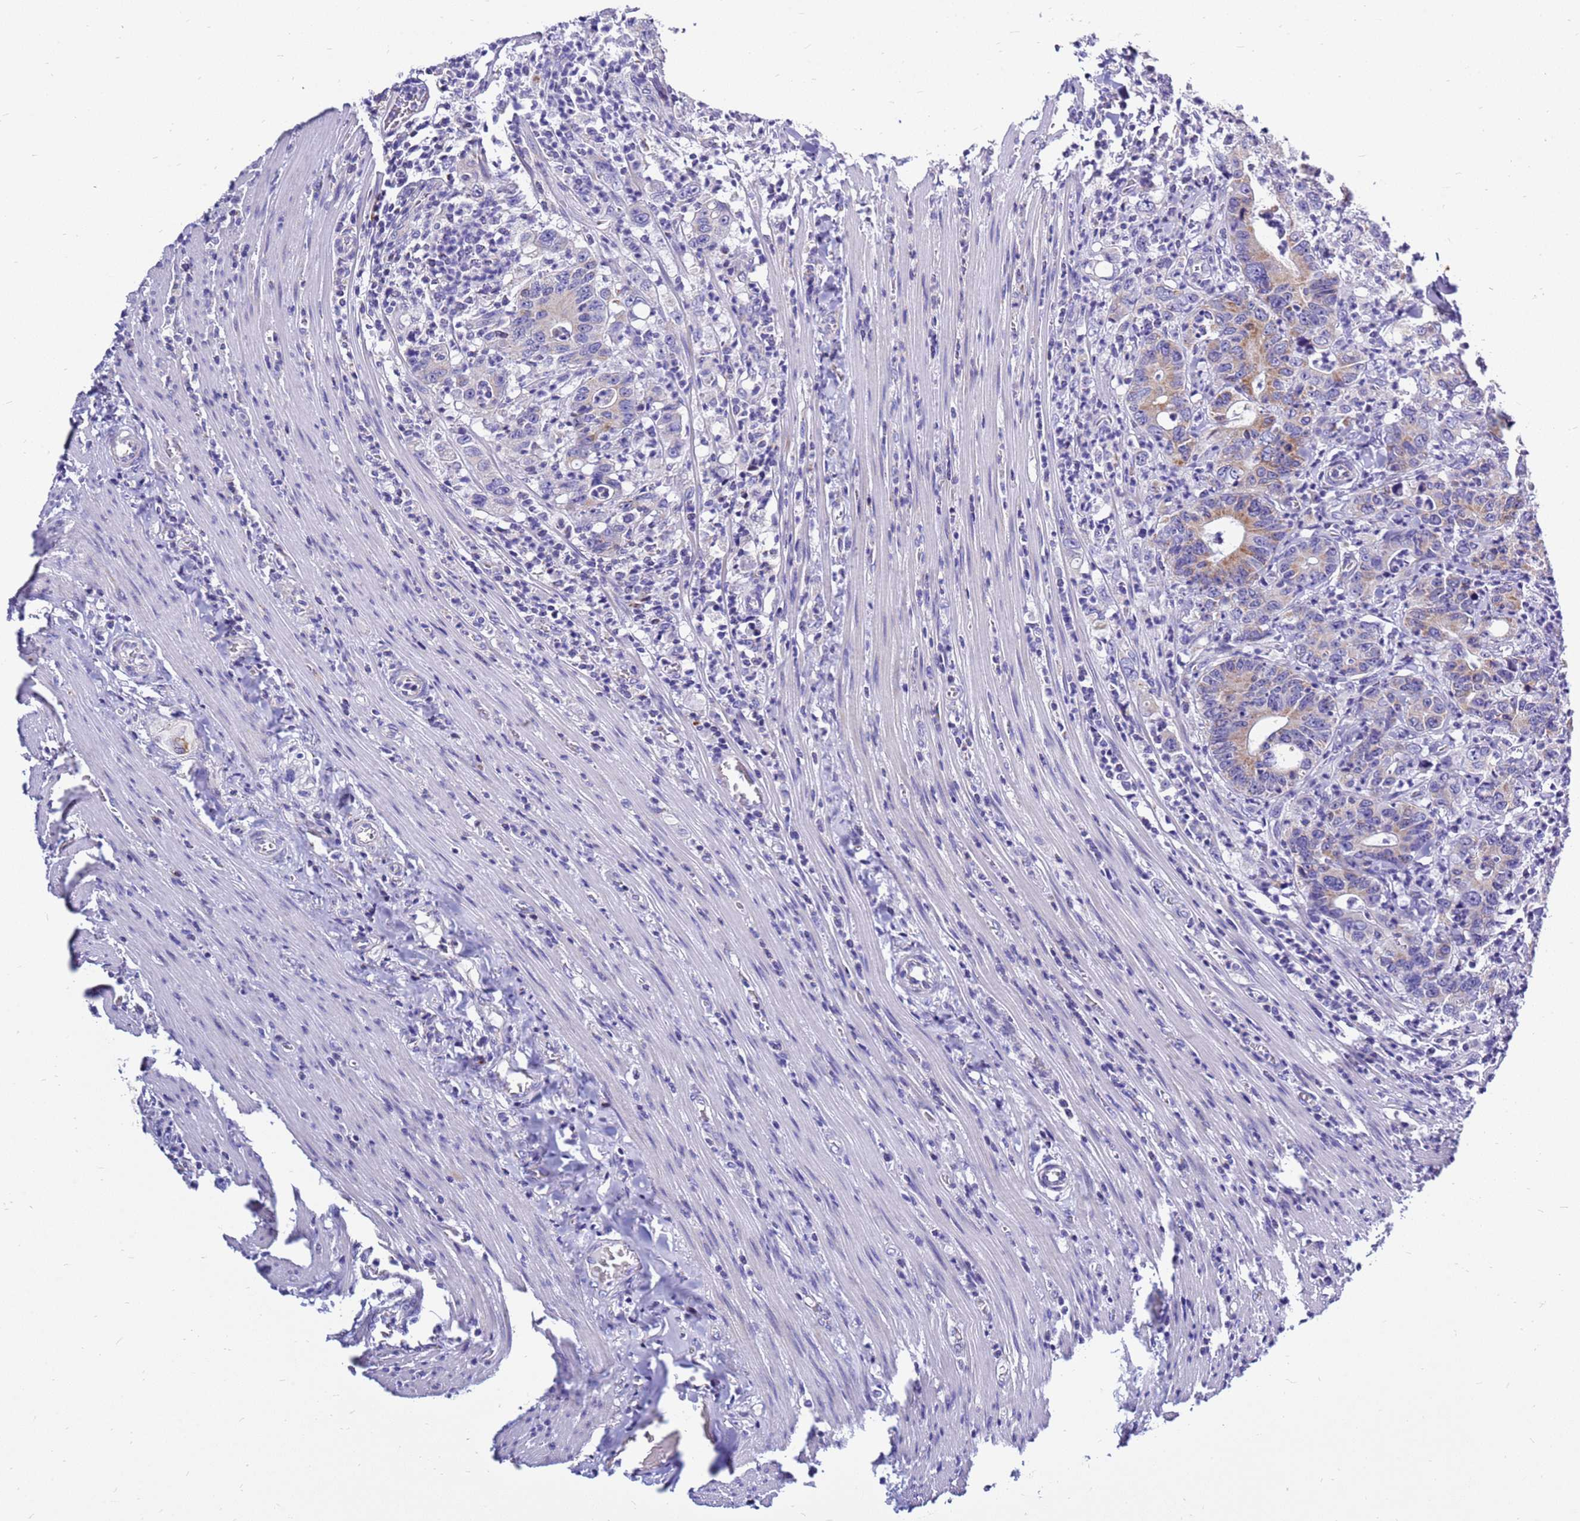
{"staining": {"intensity": "moderate", "quantity": "<25%", "location": "cytoplasmic/membranous"}, "tissue": "colorectal cancer", "cell_type": "Tumor cells", "image_type": "cancer", "snomed": [{"axis": "morphology", "description": "Adenocarcinoma, NOS"}, {"axis": "topography", "description": "Colon"}], "caption": "DAB (3,3'-diaminobenzidine) immunohistochemical staining of colorectal cancer demonstrates moderate cytoplasmic/membranous protein staining in about <25% of tumor cells. (Stains: DAB (3,3'-diaminobenzidine) in brown, nuclei in blue, Microscopy: brightfield microscopy at high magnification).", "gene": "IGF1R", "patient": {"sex": "female", "age": 75}}